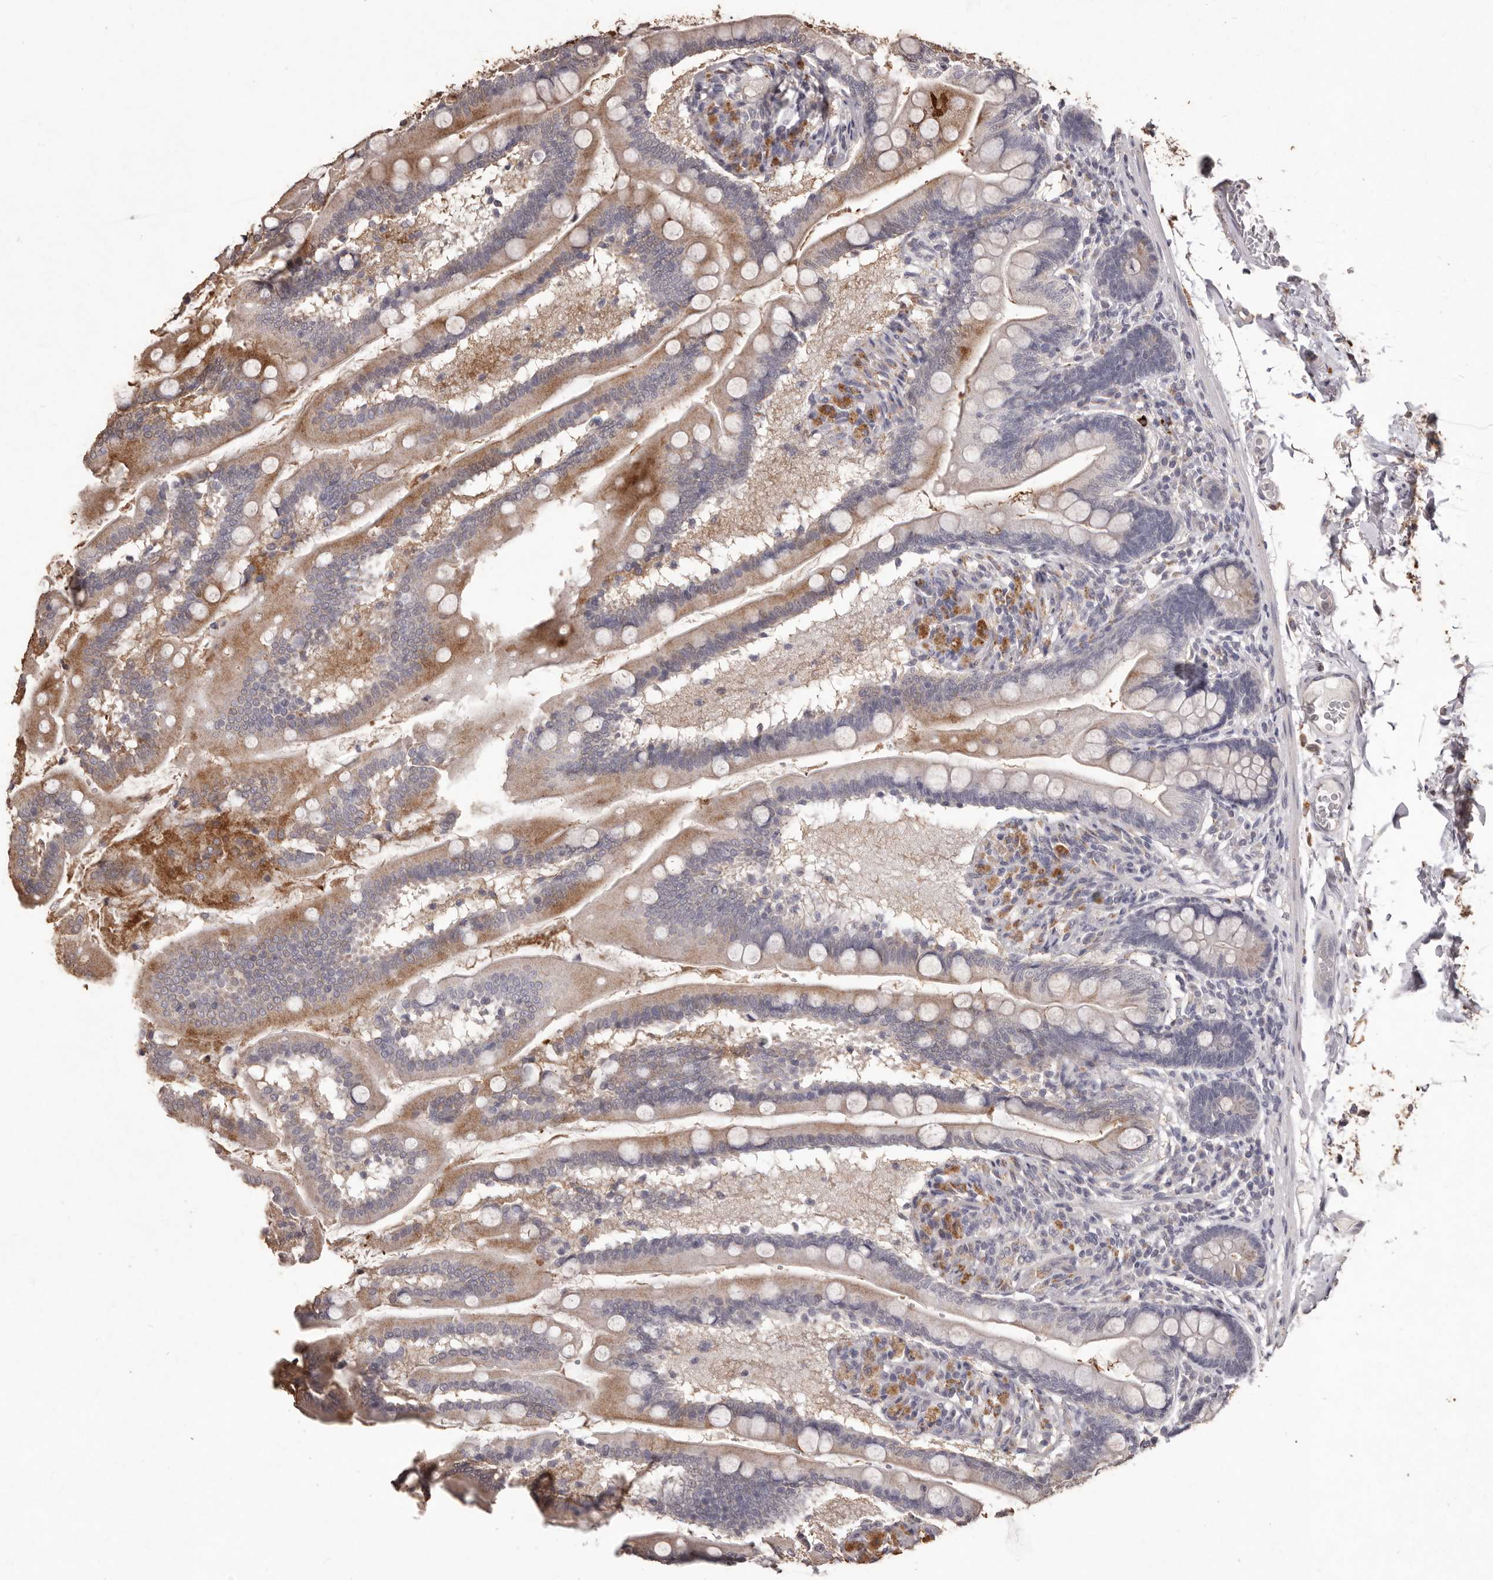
{"staining": {"intensity": "strong", "quantity": "25%-75%", "location": "cytoplasmic/membranous"}, "tissue": "small intestine", "cell_type": "Glandular cells", "image_type": "normal", "snomed": [{"axis": "morphology", "description": "Normal tissue, NOS"}, {"axis": "topography", "description": "Small intestine"}], "caption": "A histopathology image showing strong cytoplasmic/membranous staining in approximately 25%-75% of glandular cells in normal small intestine, as visualized by brown immunohistochemical staining.", "gene": "PRSS27", "patient": {"sex": "female", "age": 64}}